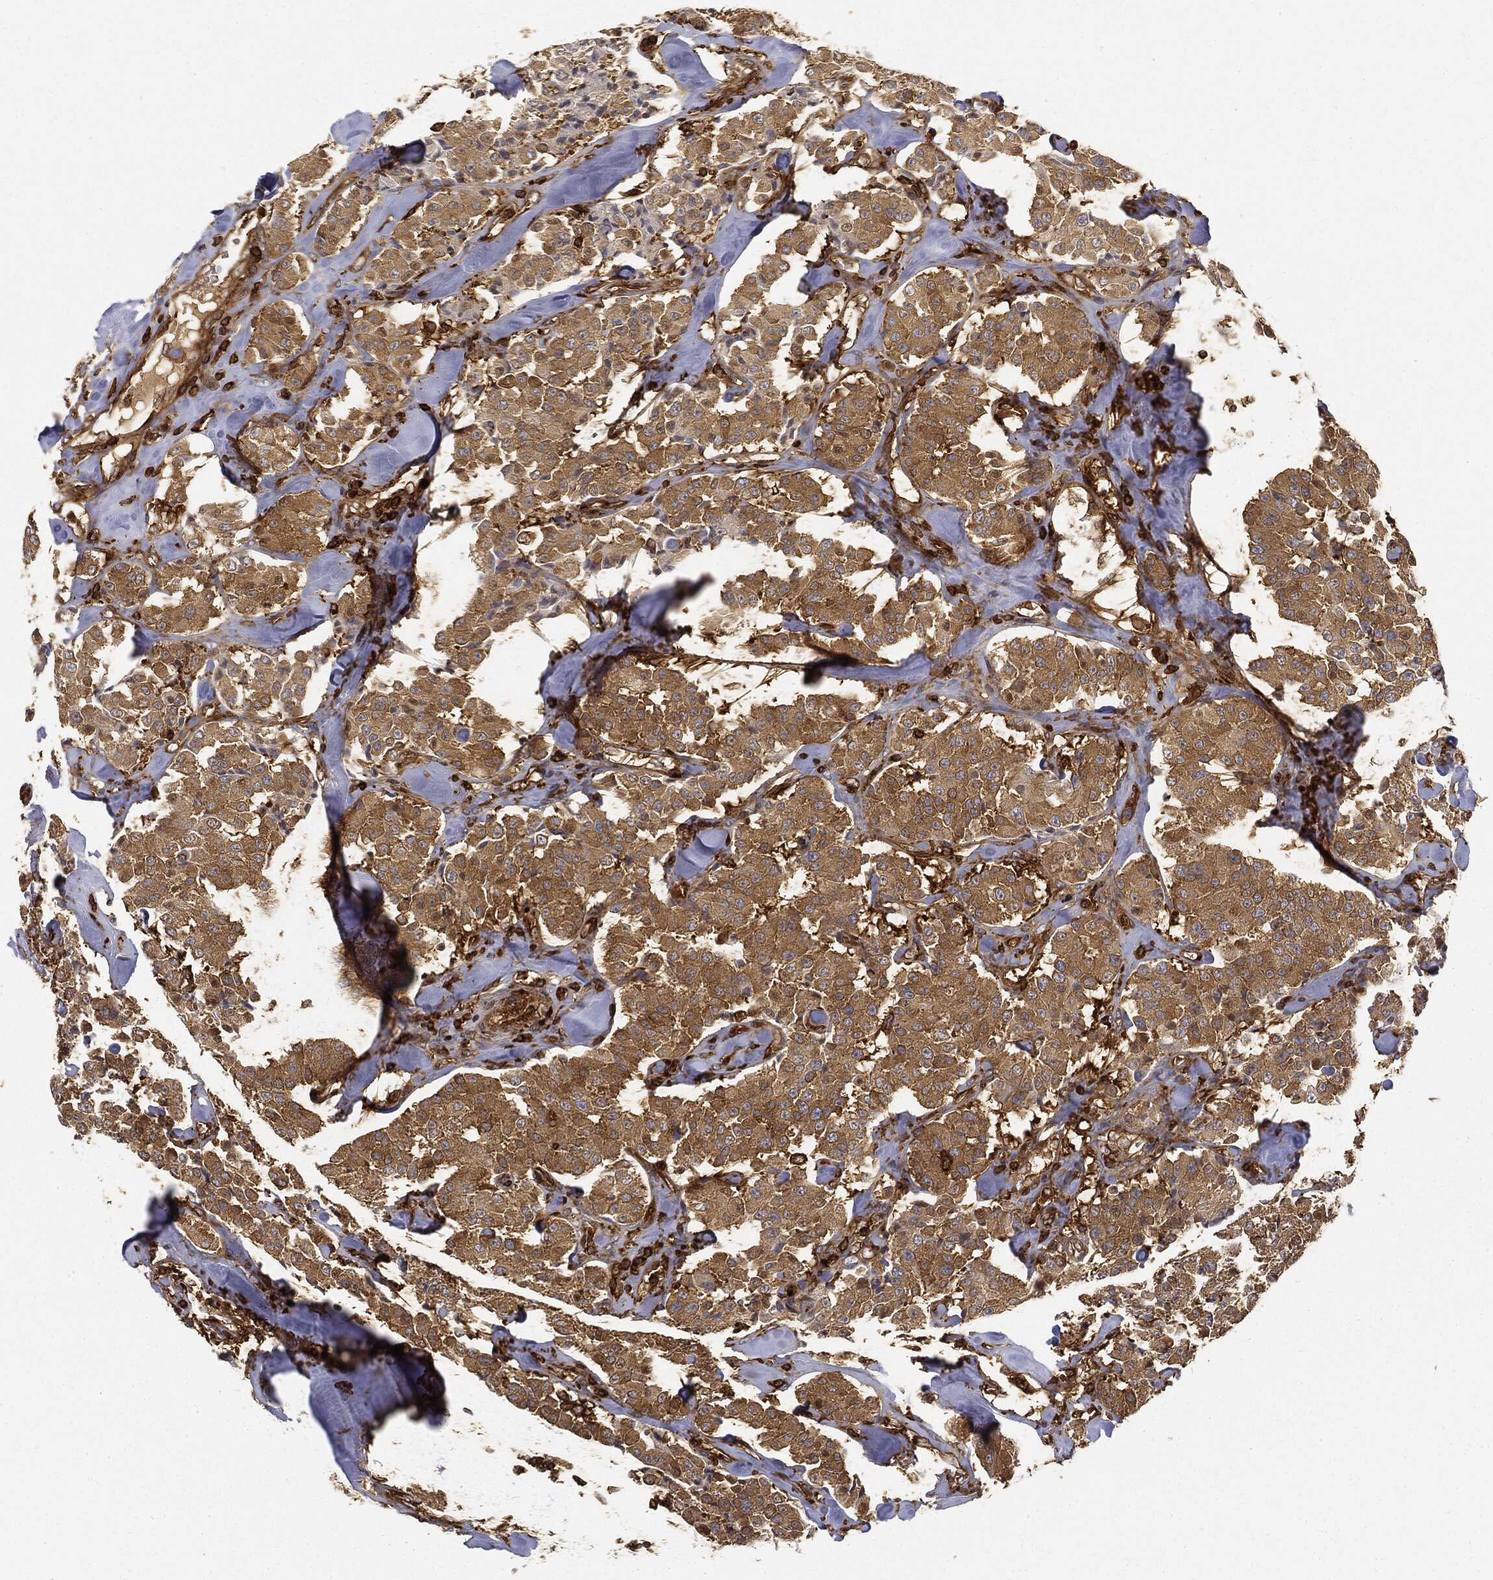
{"staining": {"intensity": "moderate", "quantity": "25%-75%", "location": "cytoplasmic/membranous"}, "tissue": "carcinoid", "cell_type": "Tumor cells", "image_type": "cancer", "snomed": [{"axis": "morphology", "description": "Carcinoid, malignant, NOS"}, {"axis": "topography", "description": "Pancreas"}], "caption": "Immunohistochemical staining of human carcinoid (malignant) displays medium levels of moderate cytoplasmic/membranous expression in about 25%-75% of tumor cells. (IHC, brightfield microscopy, high magnification).", "gene": "WDR1", "patient": {"sex": "male", "age": 41}}